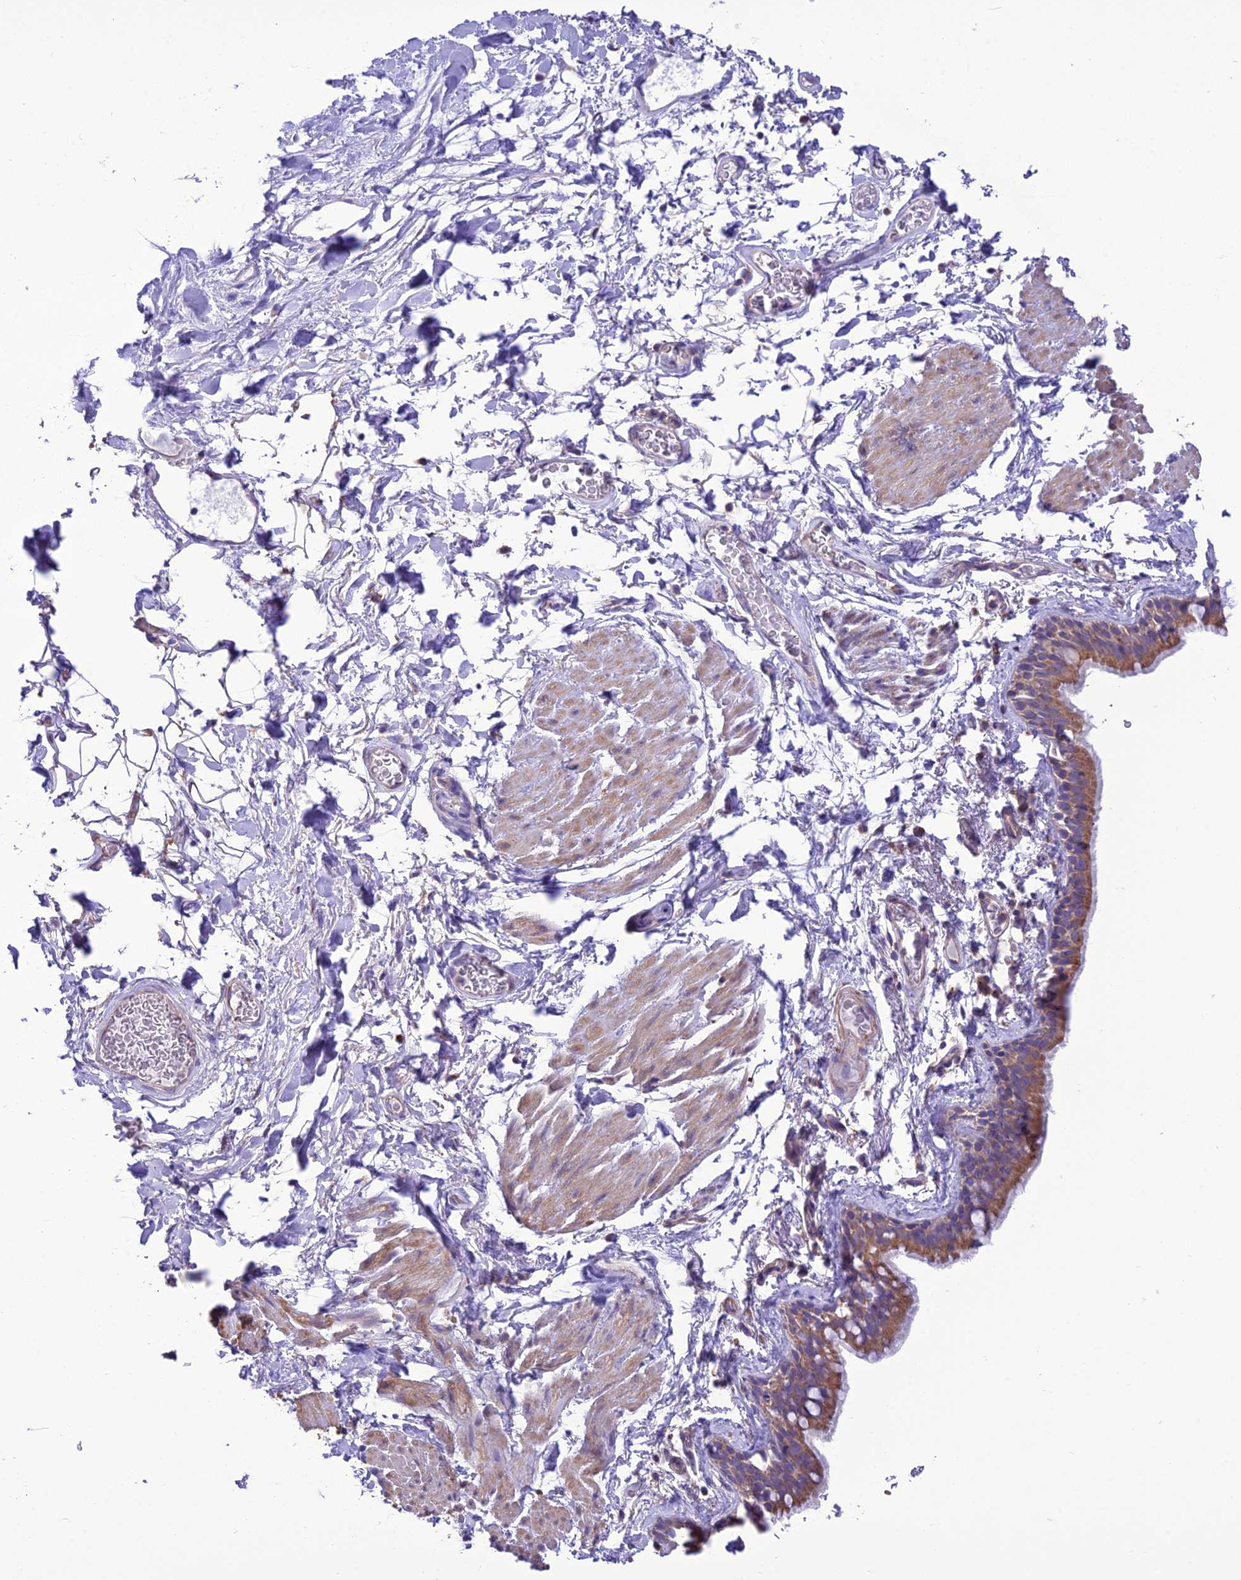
{"staining": {"intensity": "moderate", "quantity": ">75%", "location": "cytoplasmic/membranous"}, "tissue": "bronchus", "cell_type": "Respiratory epithelial cells", "image_type": "normal", "snomed": [{"axis": "morphology", "description": "Normal tissue, NOS"}, {"axis": "topography", "description": "Cartilage tissue"}], "caption": "High-power microscopy captured an IHC micrograph of benign bronchus, revealing moderate cytoplasmic/membranous staining in about >75% of respiratory epithelial cells. (Stains: DAB (3,3'-diaminobenzidine) in brown, nuclei in blue, Microscopy: brightfield microscopy at high magnification).", "gene": "MAP3K12", "patient": {"sex": "male", "age": 63}}